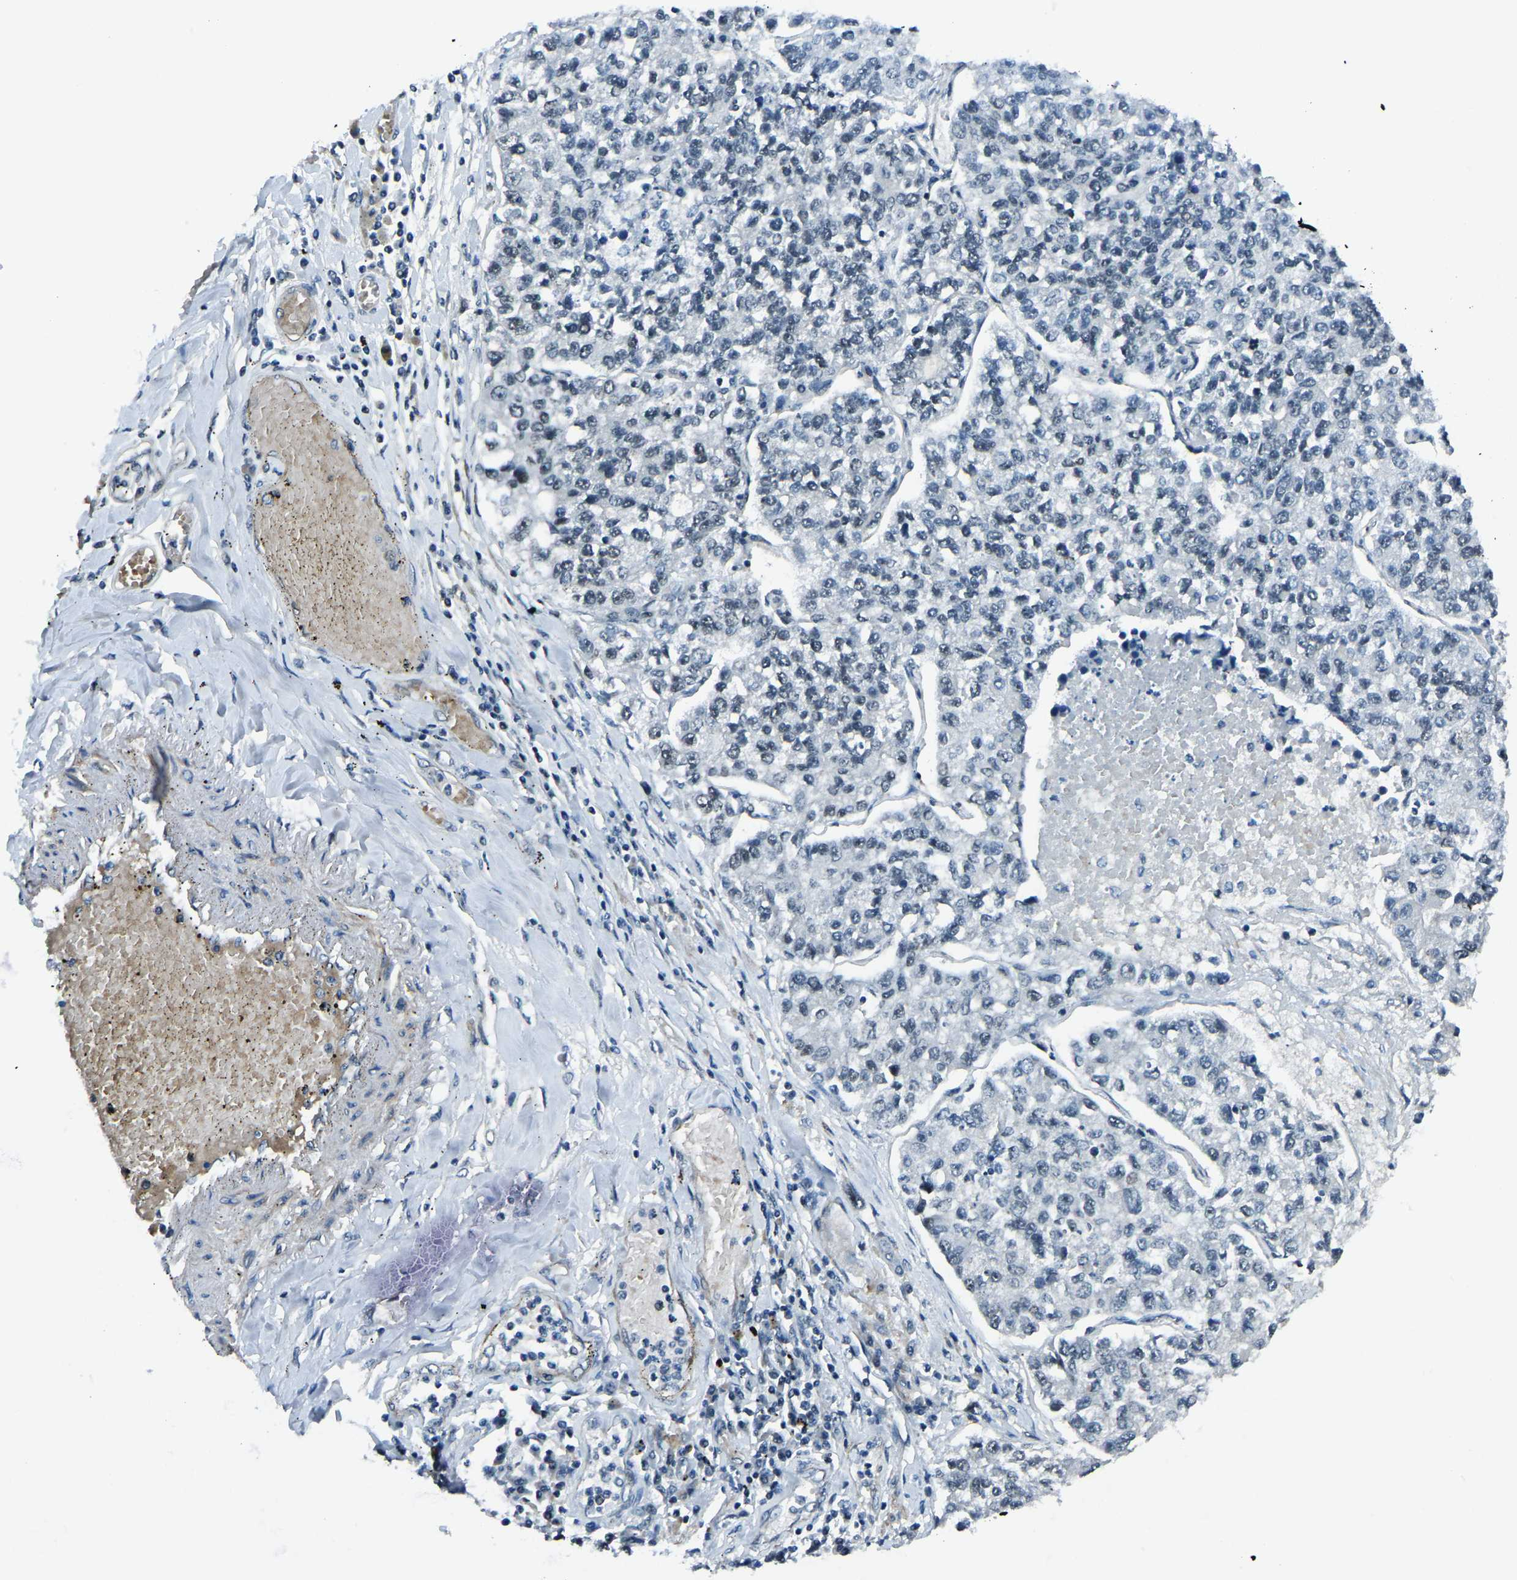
{"staining": {"intensity": "negative", "quantity": "none", "location": "none"}, "tissue": "lung cancer", "cell_type": "Tumor cells", "image_type": "cancer", "snomed": [{"axis": "morphology", "description": "Adenocarcinoma, NOS"}, {"axis": "topography", "description": "Lung"}], "caption": "Lung adenocarcinoma was stained to show a protein in brown. There is no significant staining in tumor cells.", "gene": "PRCC", "patient": {"sex": "male", "age": 49}}